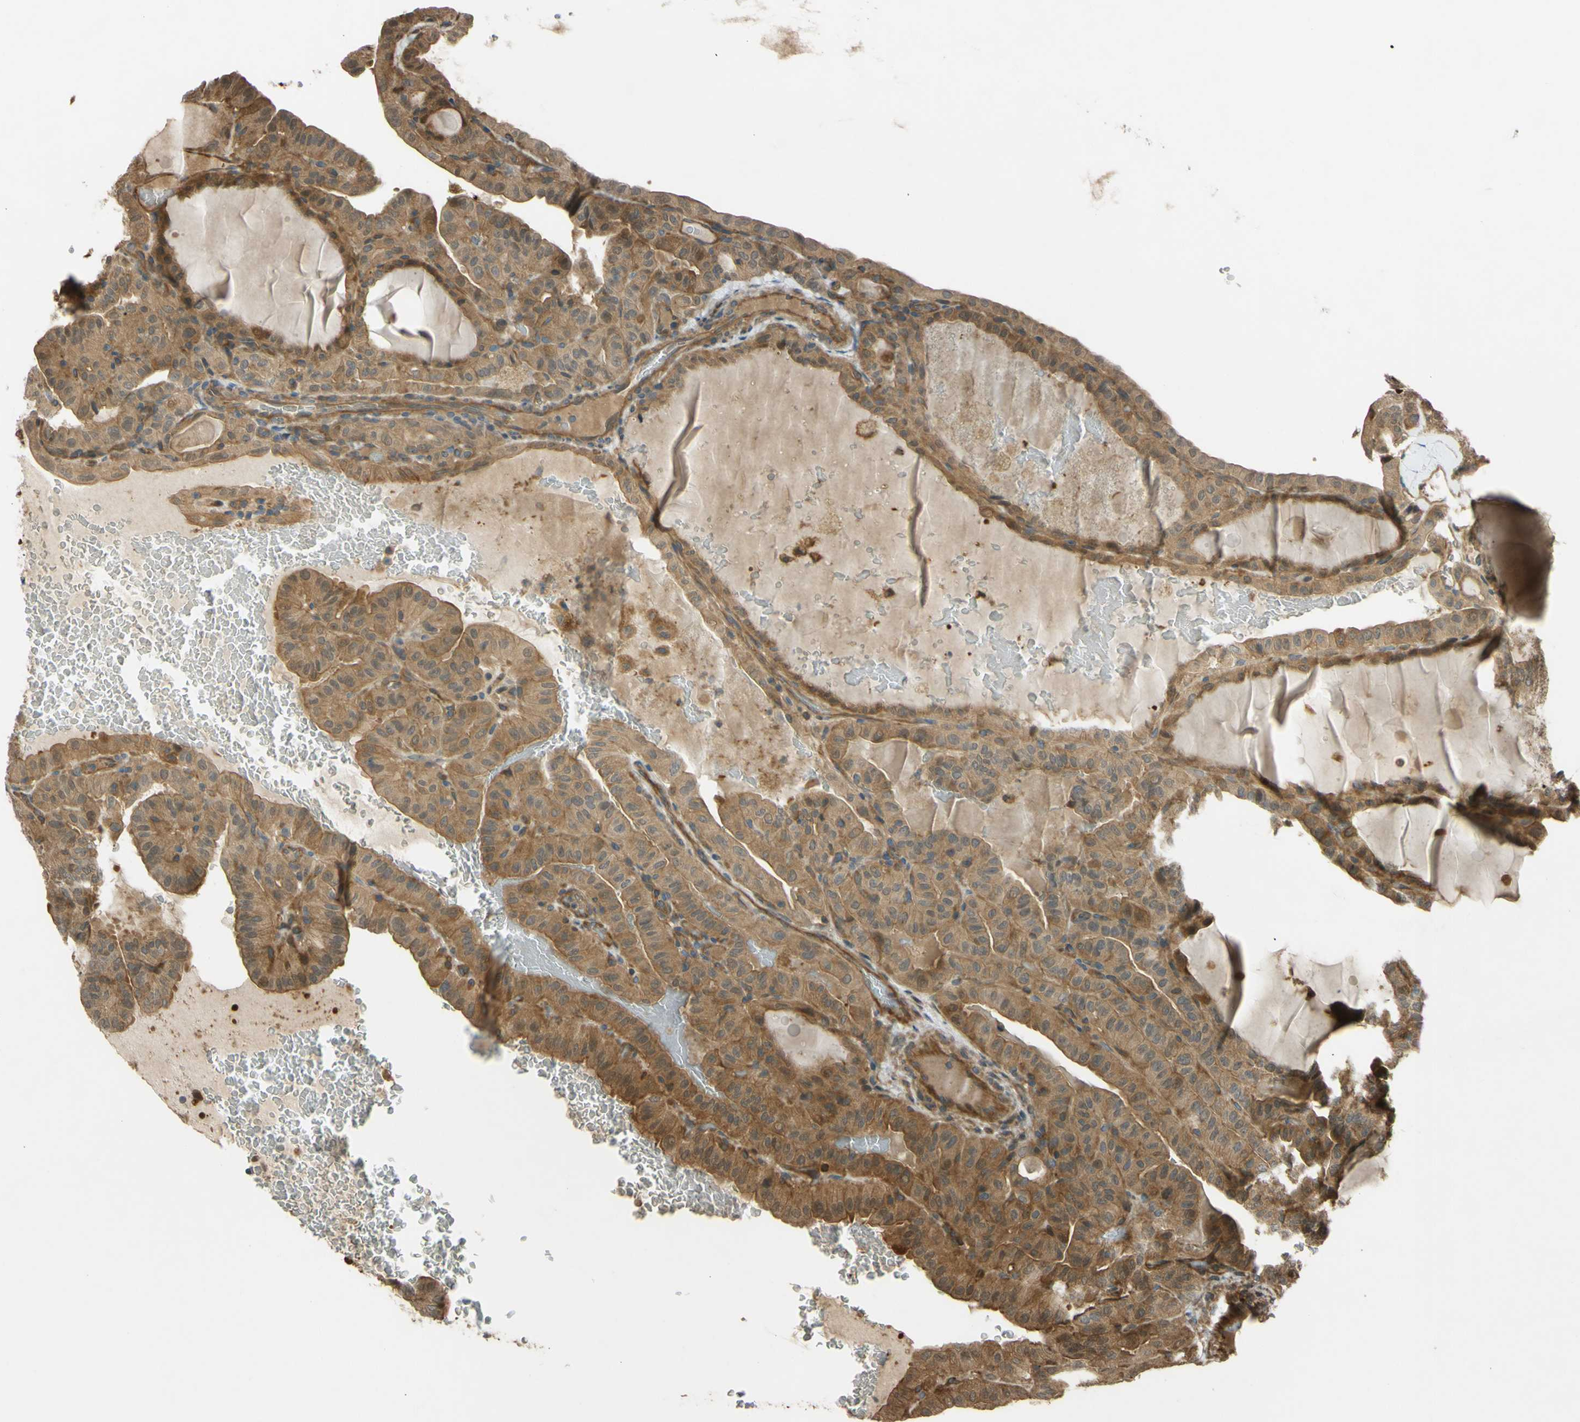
{"staining": {"intensity": "moderate", "quantity": ">75%", "location": "cytoplasmic/membranous"}, "tissue": "thyroid cancer", "cell_type": "Tumor cells", "image_type": "cancer", "snomed": [{"axis": "morphology", "description": "Papillary adenocarcinoma, NOS"}, {"axis": "topography", "description": "Thyroid gland"}], "caption": "Thyroid cancer (papillary adenocarcinoma) stained for a protein (brown) demonstrates moderate cytoplasmic/membranous positive staining in about >75% of tumor cells.", "gene": "FLII", "patient": {"sex": "male", "age": 77}}